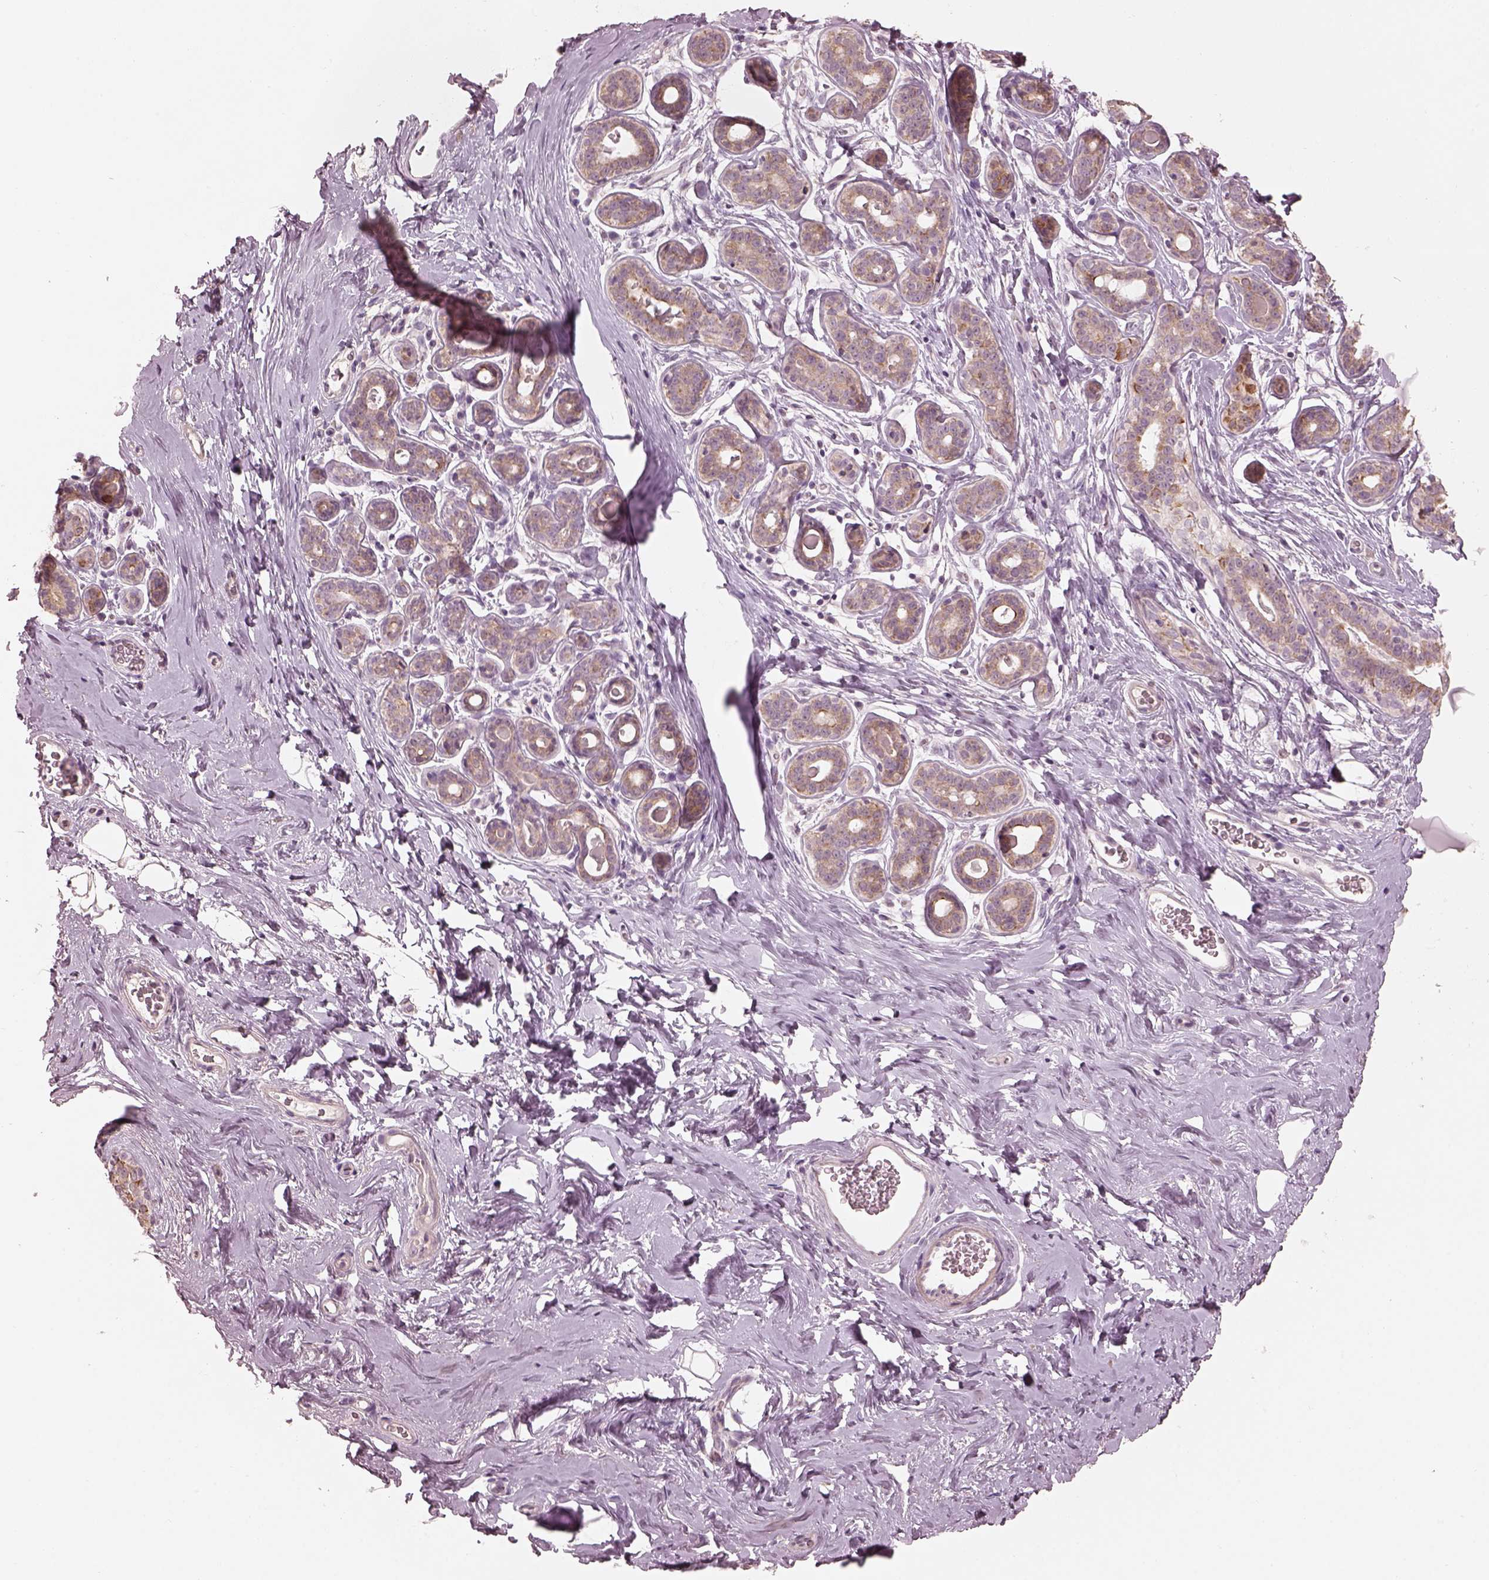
{"staining": {"intensity": "weak", "quantity": "<25%", "location": "cytoplasmic/membranous"}, "tissue": "breast", "cell_type": "Adipocytes", "image_type": "normal", "snomed": [{"axis": "morphology", "description": "Normal tissue, NOS"}, {"axis": "topography", "description": "Skin"}, {"axis": "topography", "description": "Breast"}], "caption": "Immunohistochemistry (IHC) histopathology image of benign breast: human breast stained with DAB (3,3'-diaminobenzidine) displays no significant protein staining in adipocytes. (DAB (3,3'-diaminobenzidine) immunohistochemistry (IHC) with hematoxylin counter stain).", "gene": "SLC25A46", "patient": {"sex": "female", "age": 43}}